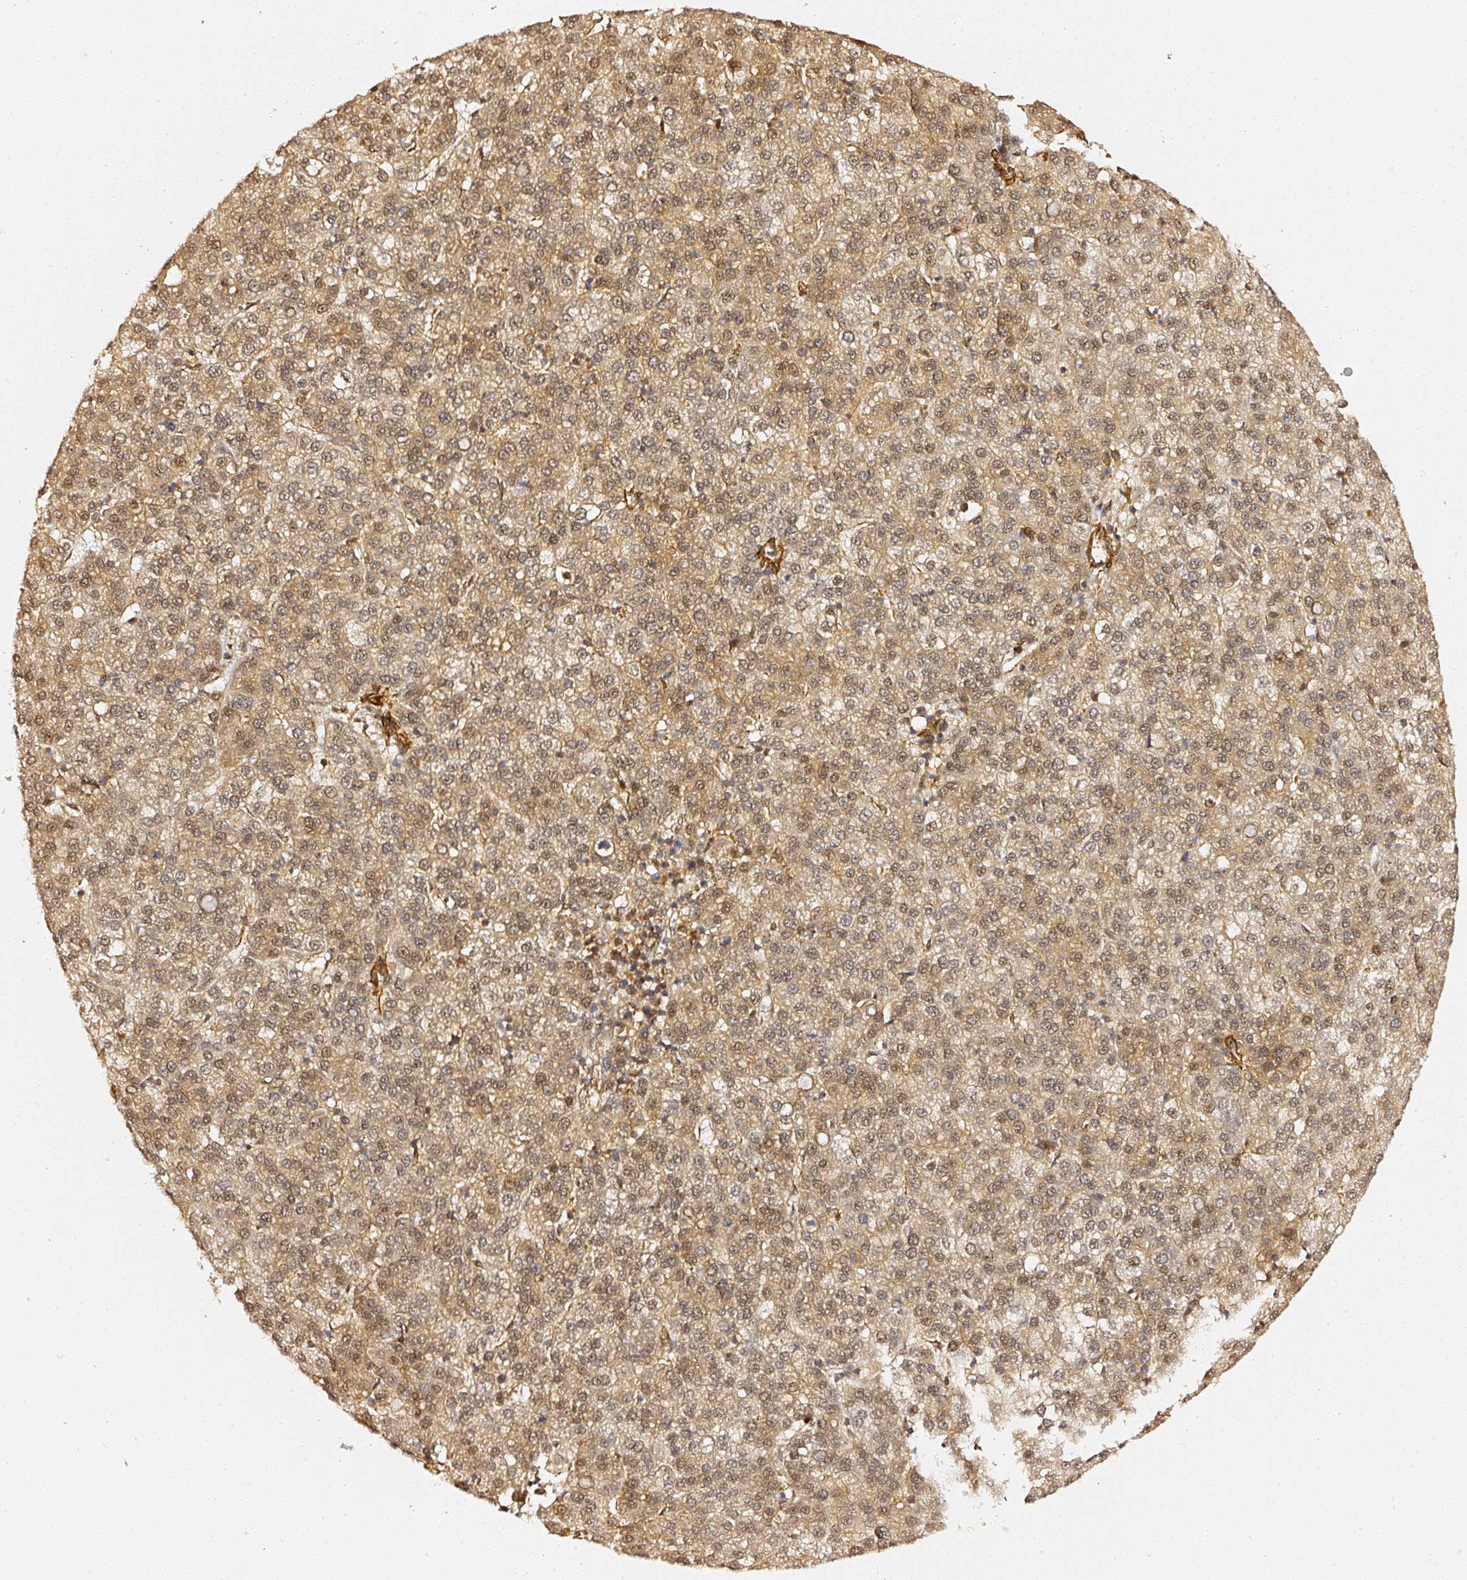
{"staining": {"intensity": "moderate", "quantity": ">75%", "location": "cytoplasmic/membranous,nuclear"}, "tissue": "liver cancer", "cell_type": "Tumor cells", "image_type": "cancer", "snomed": [{"axis": "morphology", "description": "Carcinoma, Hepatocellular, NOS"}, {"axis": "topography", "description": "Liver"}], "caption": "Moderate cytoplasmic/membranous and nuclear staining is identified in about >75% of tumor cells in liver hepatocellular carcinoma. Using DAB (3,3'-diaminobenzidine) (brown) and hematoxylin (blue) stains, captured at high magnification using brightfield microscopy.", "gene": "PSMD1", "patient": {"sex": "female", "age": 58}}